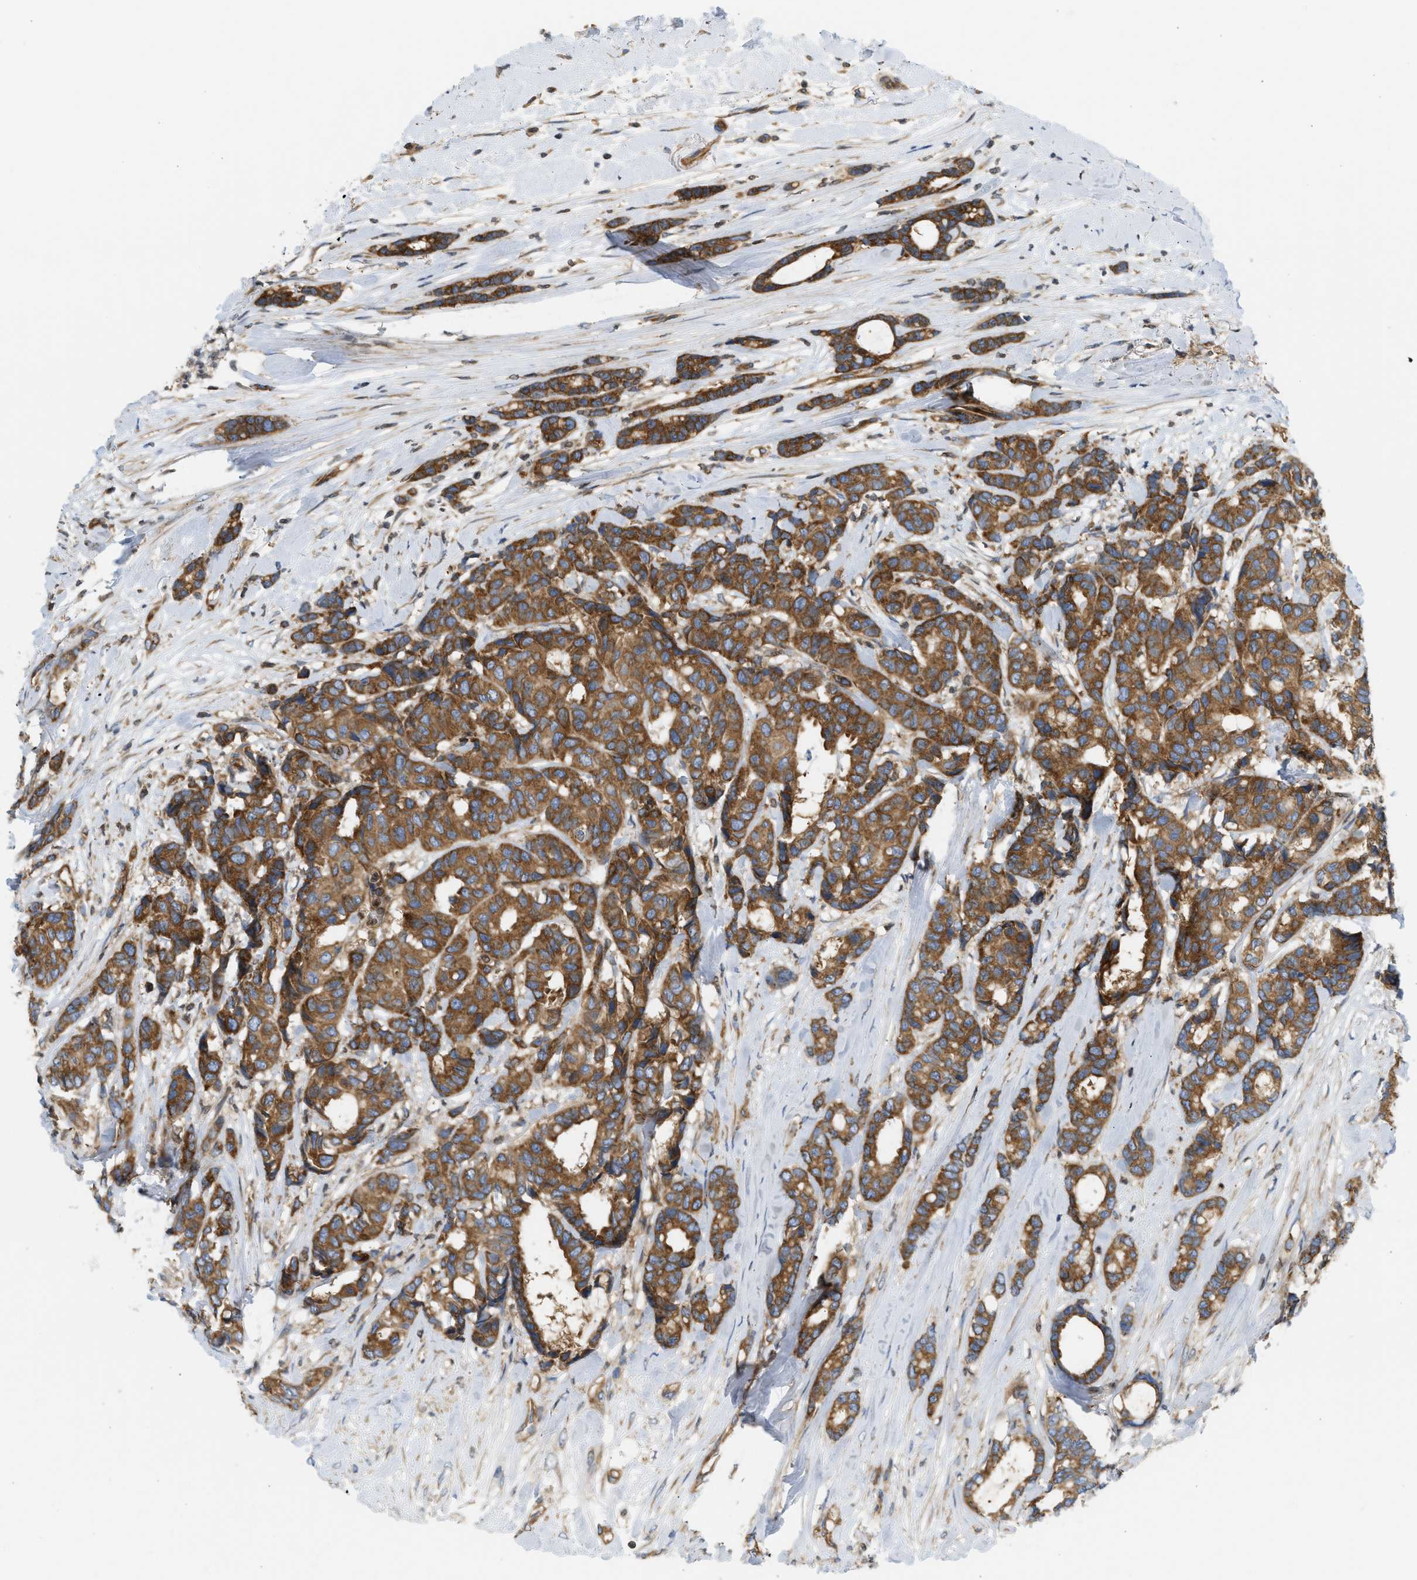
{"staining": {"intensity": "strong", "quantity": ">75%", "location": "cytoplasmic/membranous"}, "tissue": "breast cancer", "cell_type": "Tumor cells", "image_type": "cancer", "snomed": [{"axis": "morphology", "description": "Duct carcinoma"}, {"axis": "topography", "description": "Breast"}], "caption": "A high amount of strong cytoplasmic/membranous expression is identified in approximately >75% of tumor cells in breast cancer tissue.", "gene": "STRN", "patient": {"sex": "female", "age": 87}}